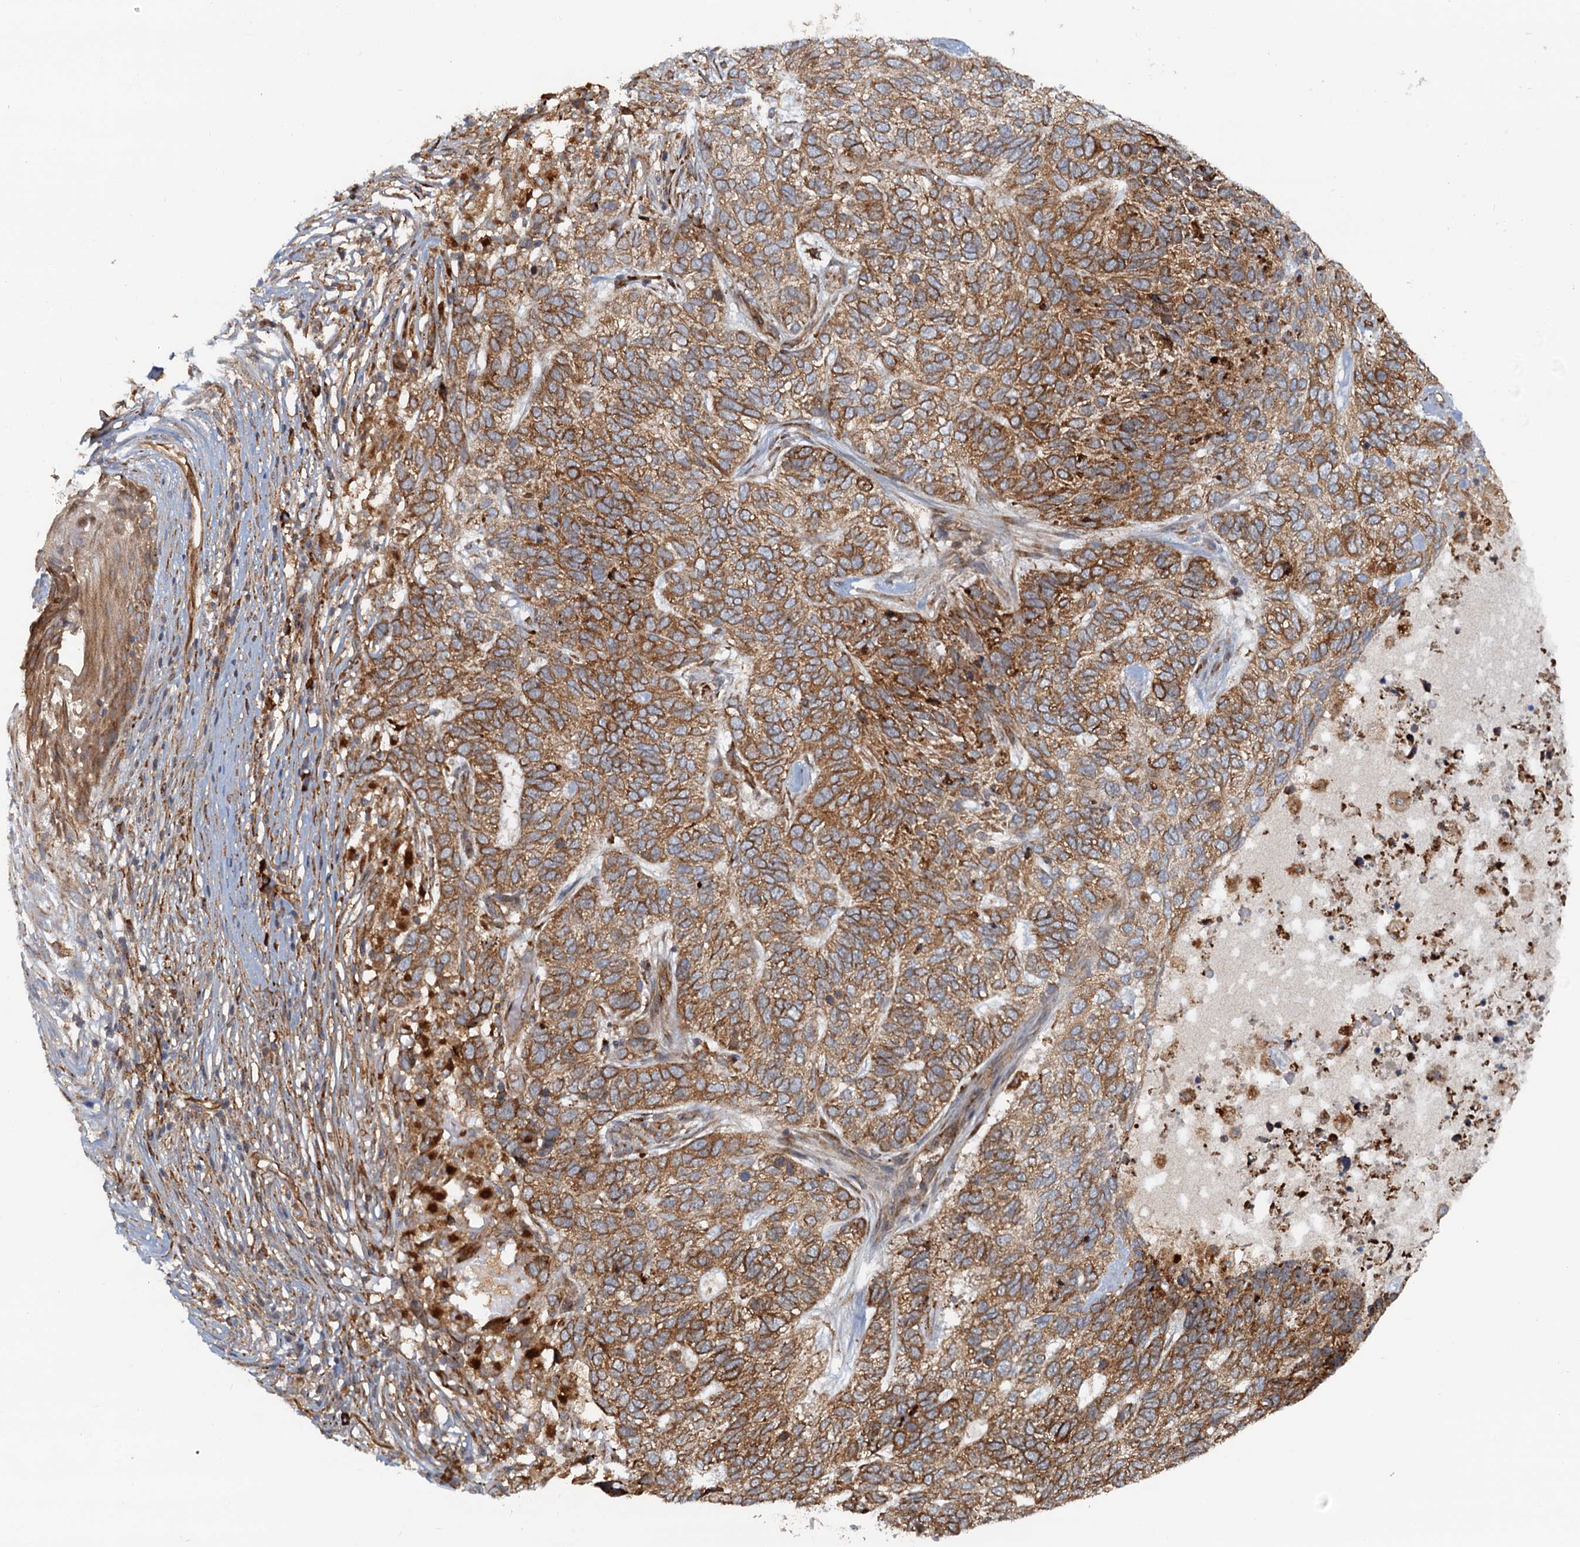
{"staining": {"intensity": "moderate", "quantity": ">75%", "location": "cytoplasmic/membranous"}, "tissue": "skin cancer", "cell_type": "Tumor cells", "image_type": "cancer", "snomed": [{"axis": "morphology", "description": "Basal cell carcinoma"}, {"axis": "topography", "description": "Skin"}], "caption": "Immunohistochemical staining of basal cell carcinoma (skin) displays moderate cytoplasmic/membranous protein expression in approximately >75% of tumor cells.", "gene": "NIPAL3", "patient": {"sex": "female", "age": 65}}